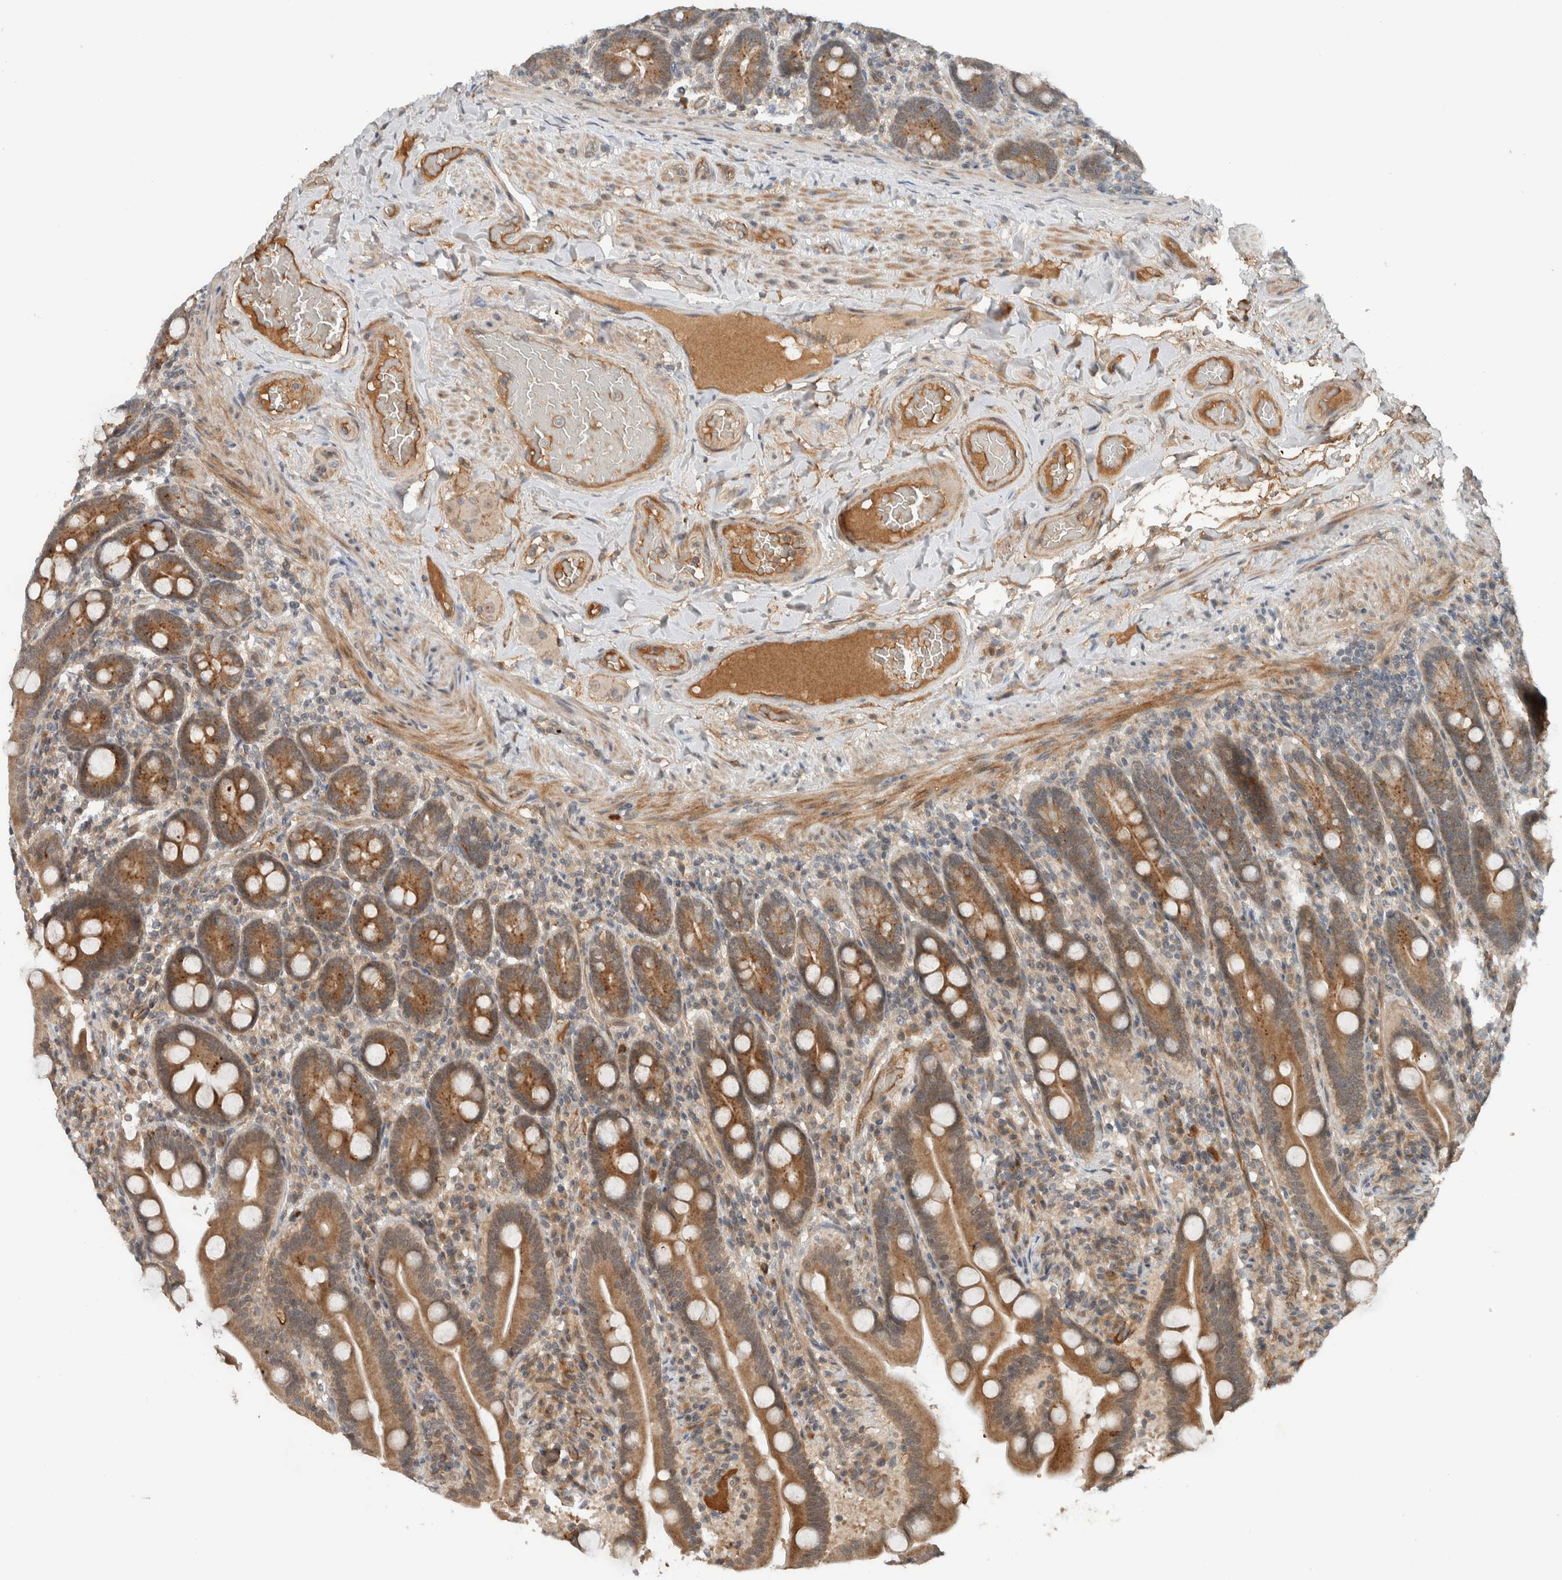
{"staining": {"intensity": "moderate", "quantity": ">75%", "location": "cytoplasmic/membranous"}, "tissue": "duodenum", "cell_type": "Glandular cells", "image_type": "normal", "snomed": [{"axis": "morphology", "description": "Normal tissue, NOS"}, {"axis": "topography", "description": "Duodenum"}], "caption": "A micrograph of human duodenum stained for a protein demonstrates moderate cytoplasmic/membranous brown staining in glandular cells.", "gene": "ARMC7", "patient": {"sex": "male", "age": 54}}